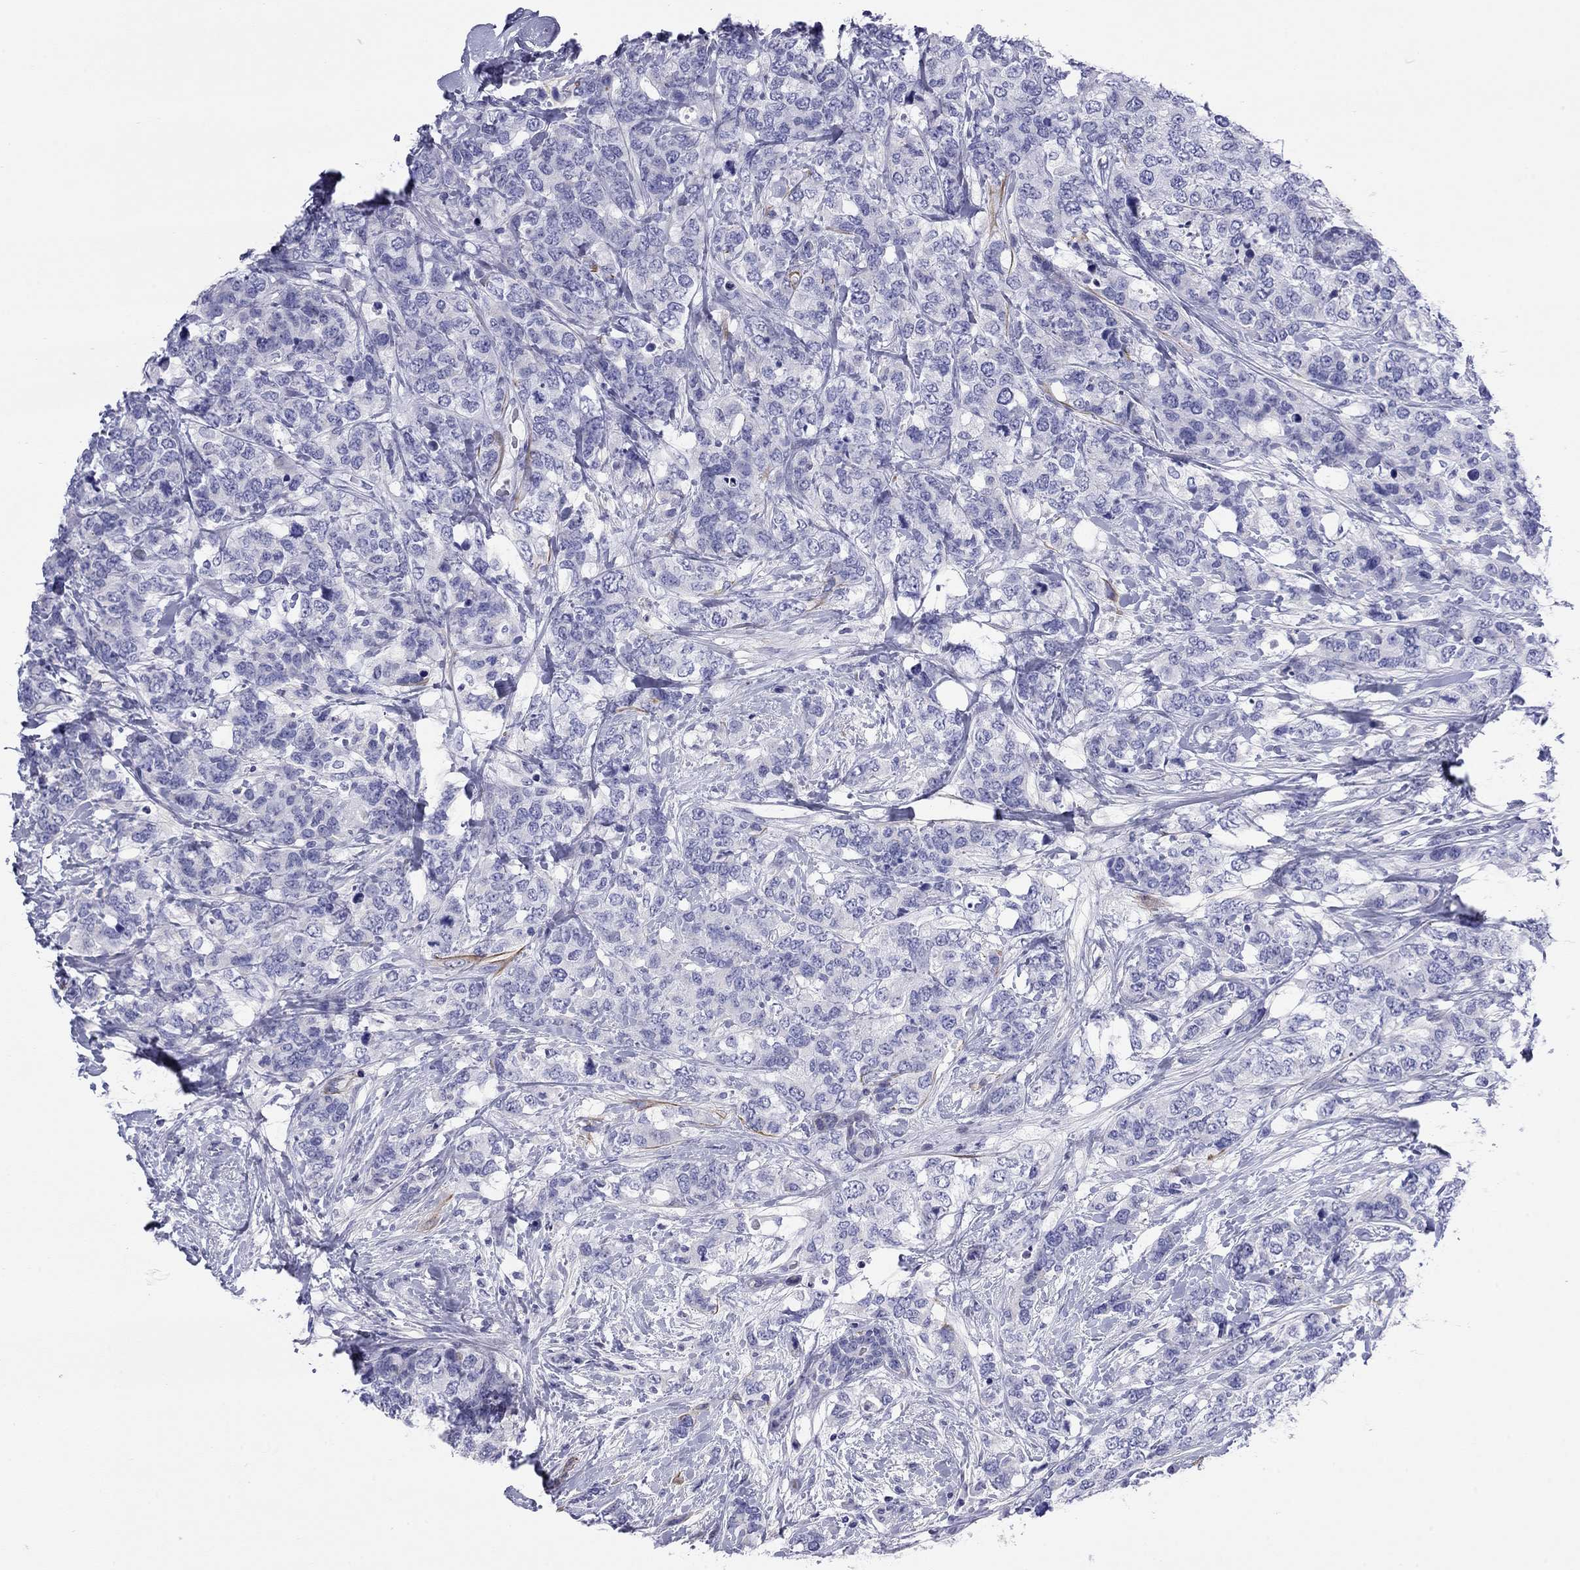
{"staining": {"intensity": "negative", "quantity": "none", "location": "none"}, "tissue": "breast cancer", "cell_type": "Tumor cells", "image_type": "cancer", "snomed": [{"axis": "morphology", "description": "Lobular carcinoma"}, {"axis": "topography", "description": "Breast"}], "caption": "Micrograph shows no protein expression in tumor cells of breast cancer (lobular carcinoma) tissue.", "gene": "CMYA5", "patient": {"sex": "female", "age": 59}}